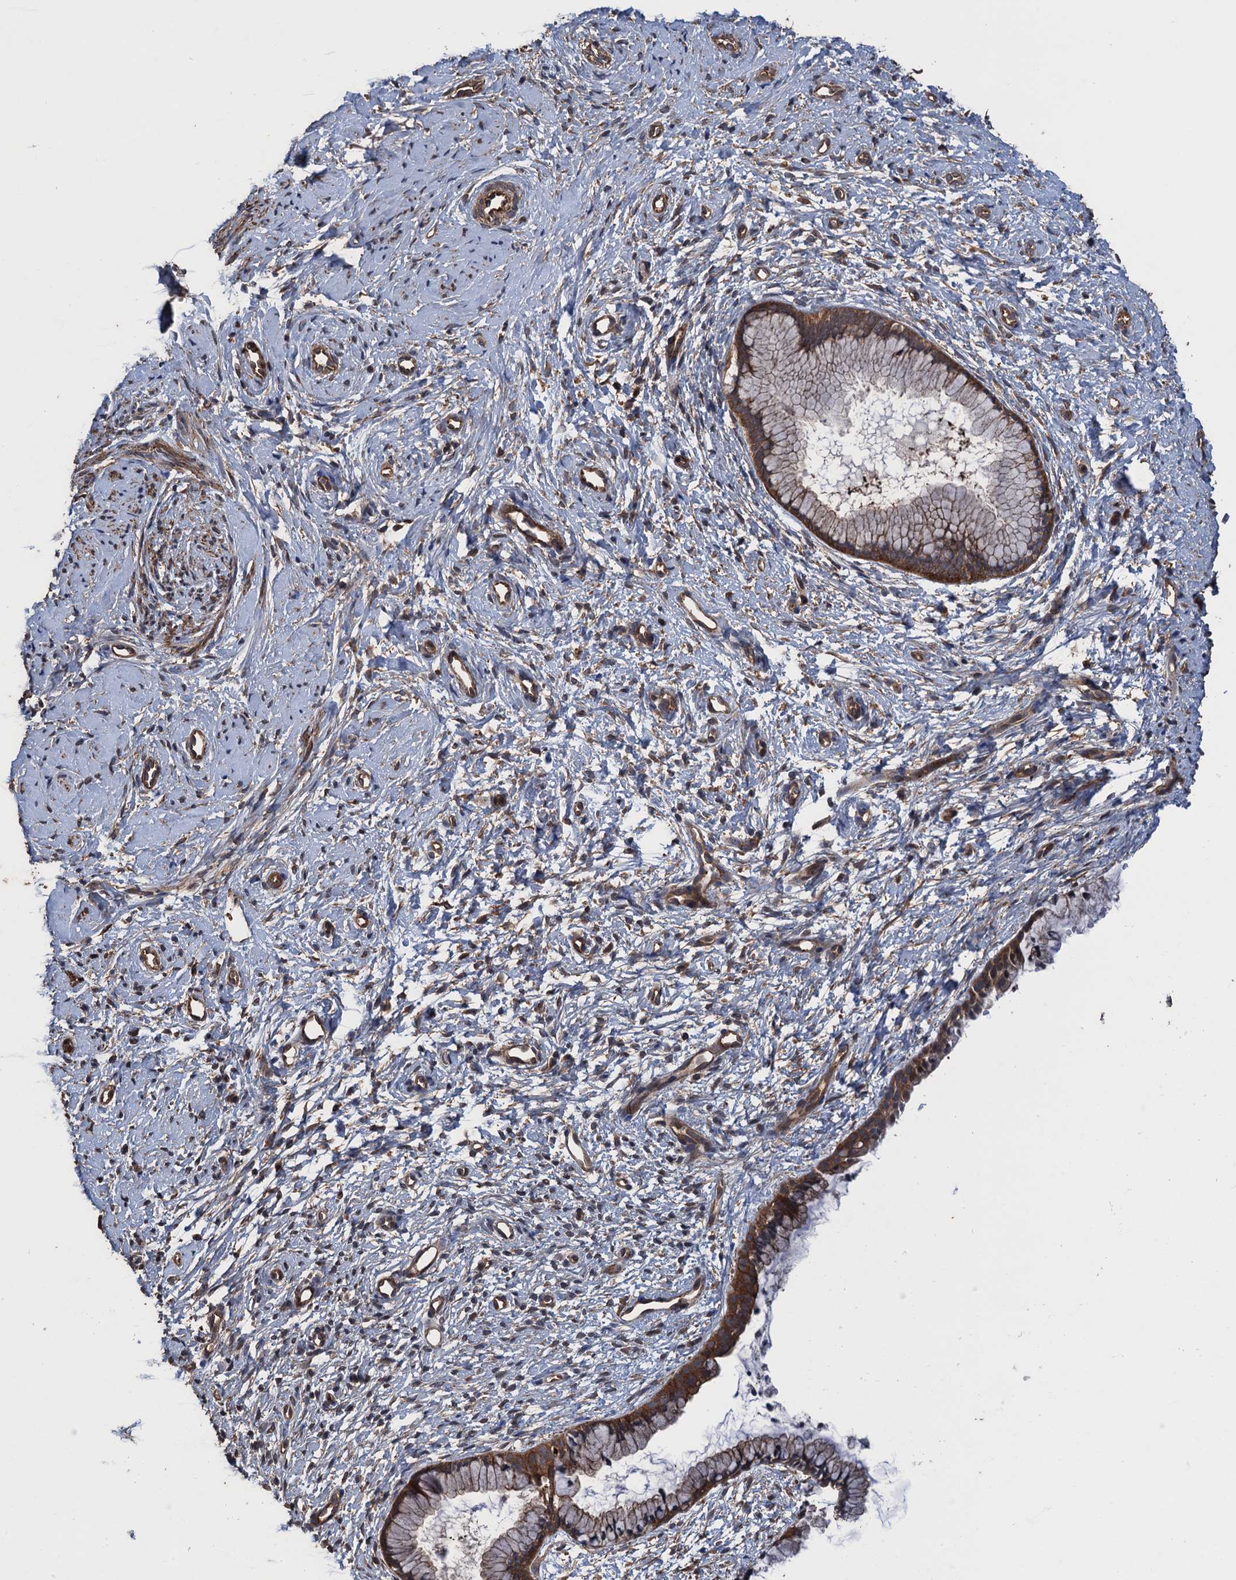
{"staining": {"intensity": "moderate", "quantity": ">75%", "location": "cytoplasmic/membranous"}, "tissue": "cervix", "cell_type": "Glandular cells", "image_type": "normal", "snomed": [{"axis": "morphology", "description": "Normal tissue, NOS"}, {"axis": "topography", "description": "Cervix"}], "caption": "Cervix stained with a protein marker demonstrates moderate staining in glandular cells.", "gene": "PPP4R1", "patient": {"sex": "female", "age": 57}}